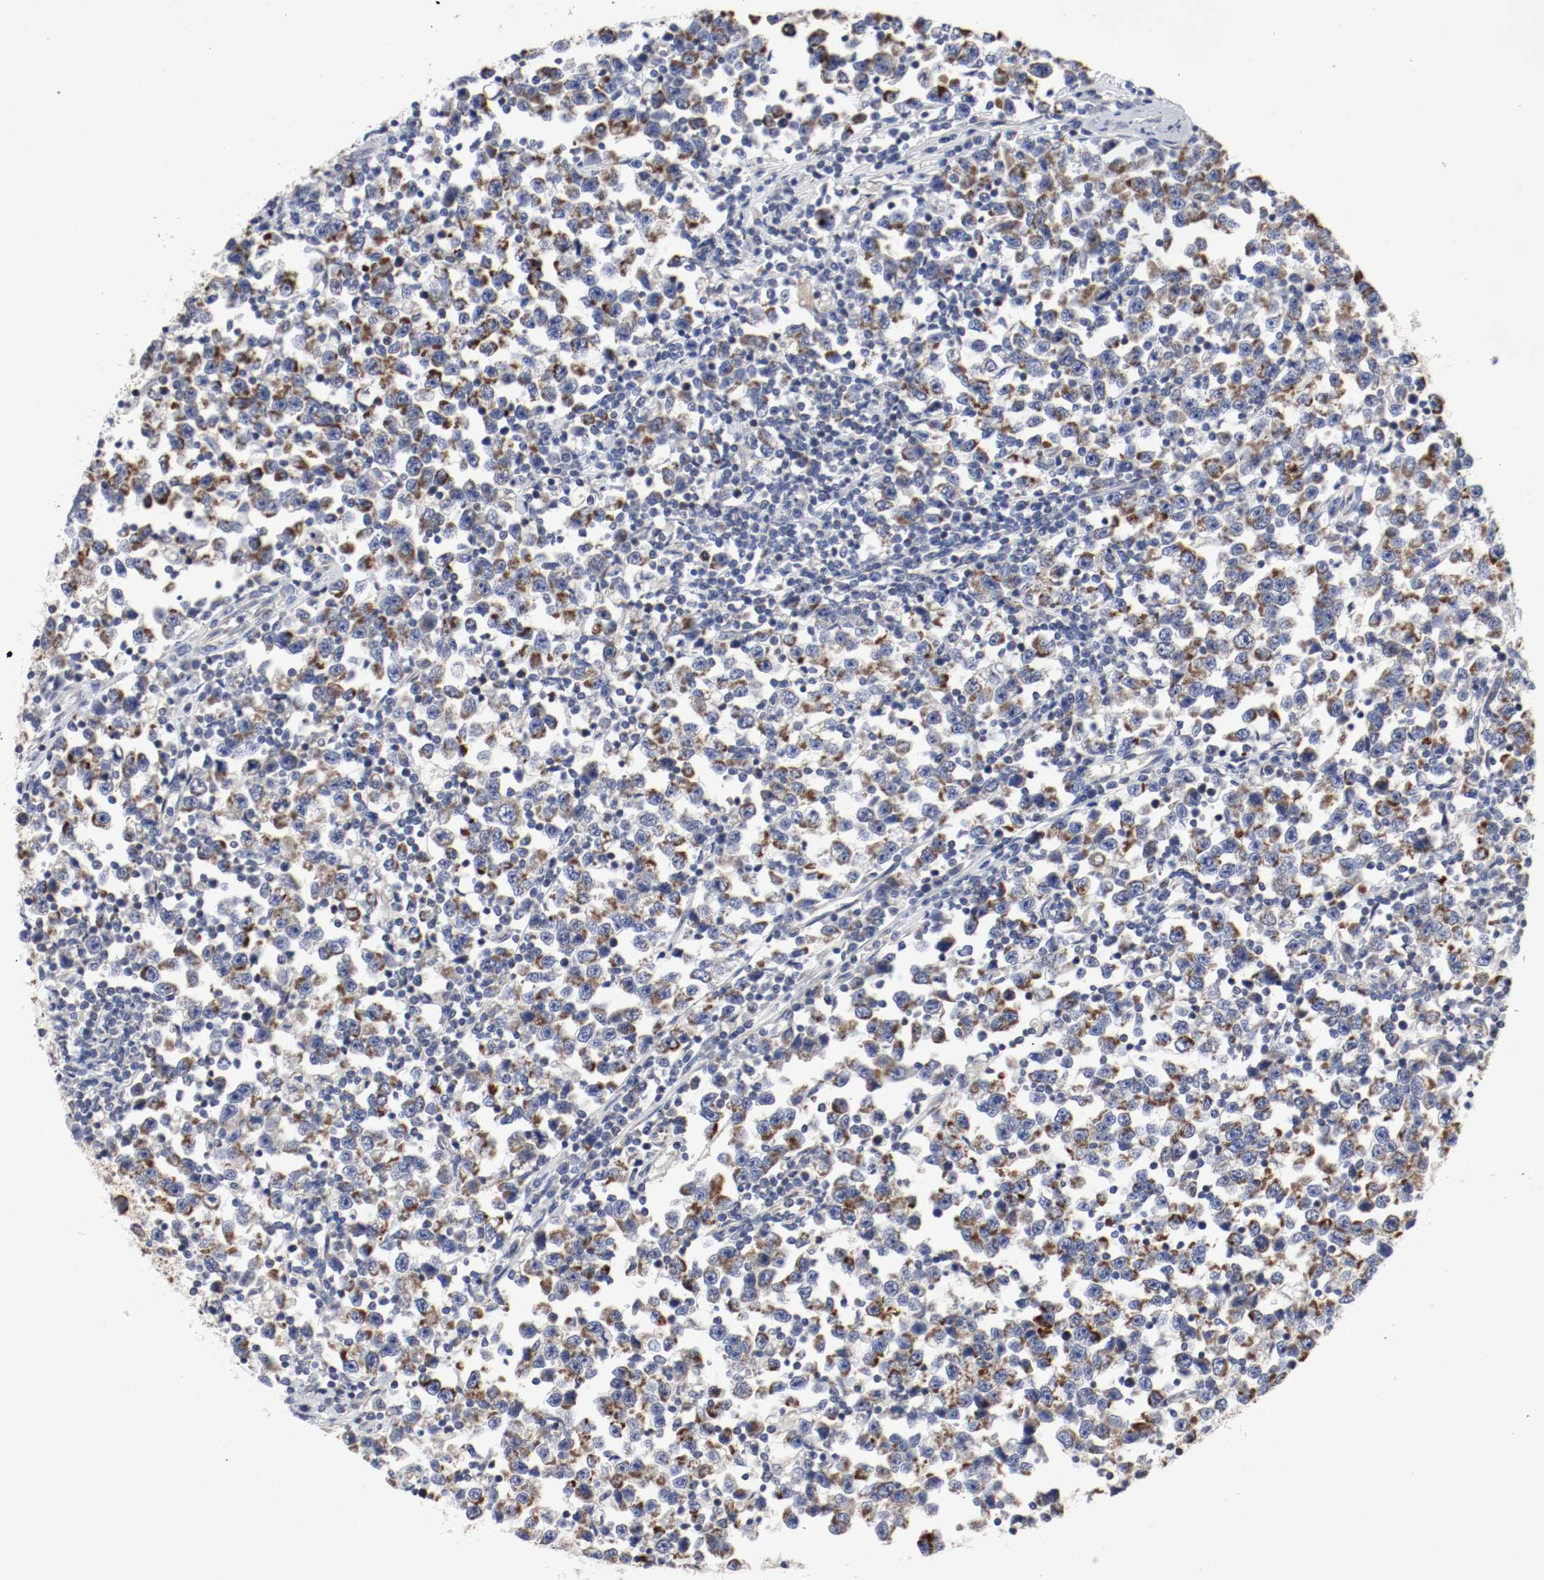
{"staining": {"intensity": "strong", "quantity": ">75%", "location": "cytoplasmic/membranous"}, "tissue": "testis cancer", "cell_type": "Tumor cells", "image_type": "cancer", "snomed": [{"axis": "morphology", "description": "Seminoma, NOS"}, {"axis": "topography", "description": "Testis"}], "caption": "Strong cytoplasmic/membranous staining is present in about >75% of tumor cells in testis cancer.", "gene": "AFG3L2", "patient": {"sex": "male", "age": 43}}